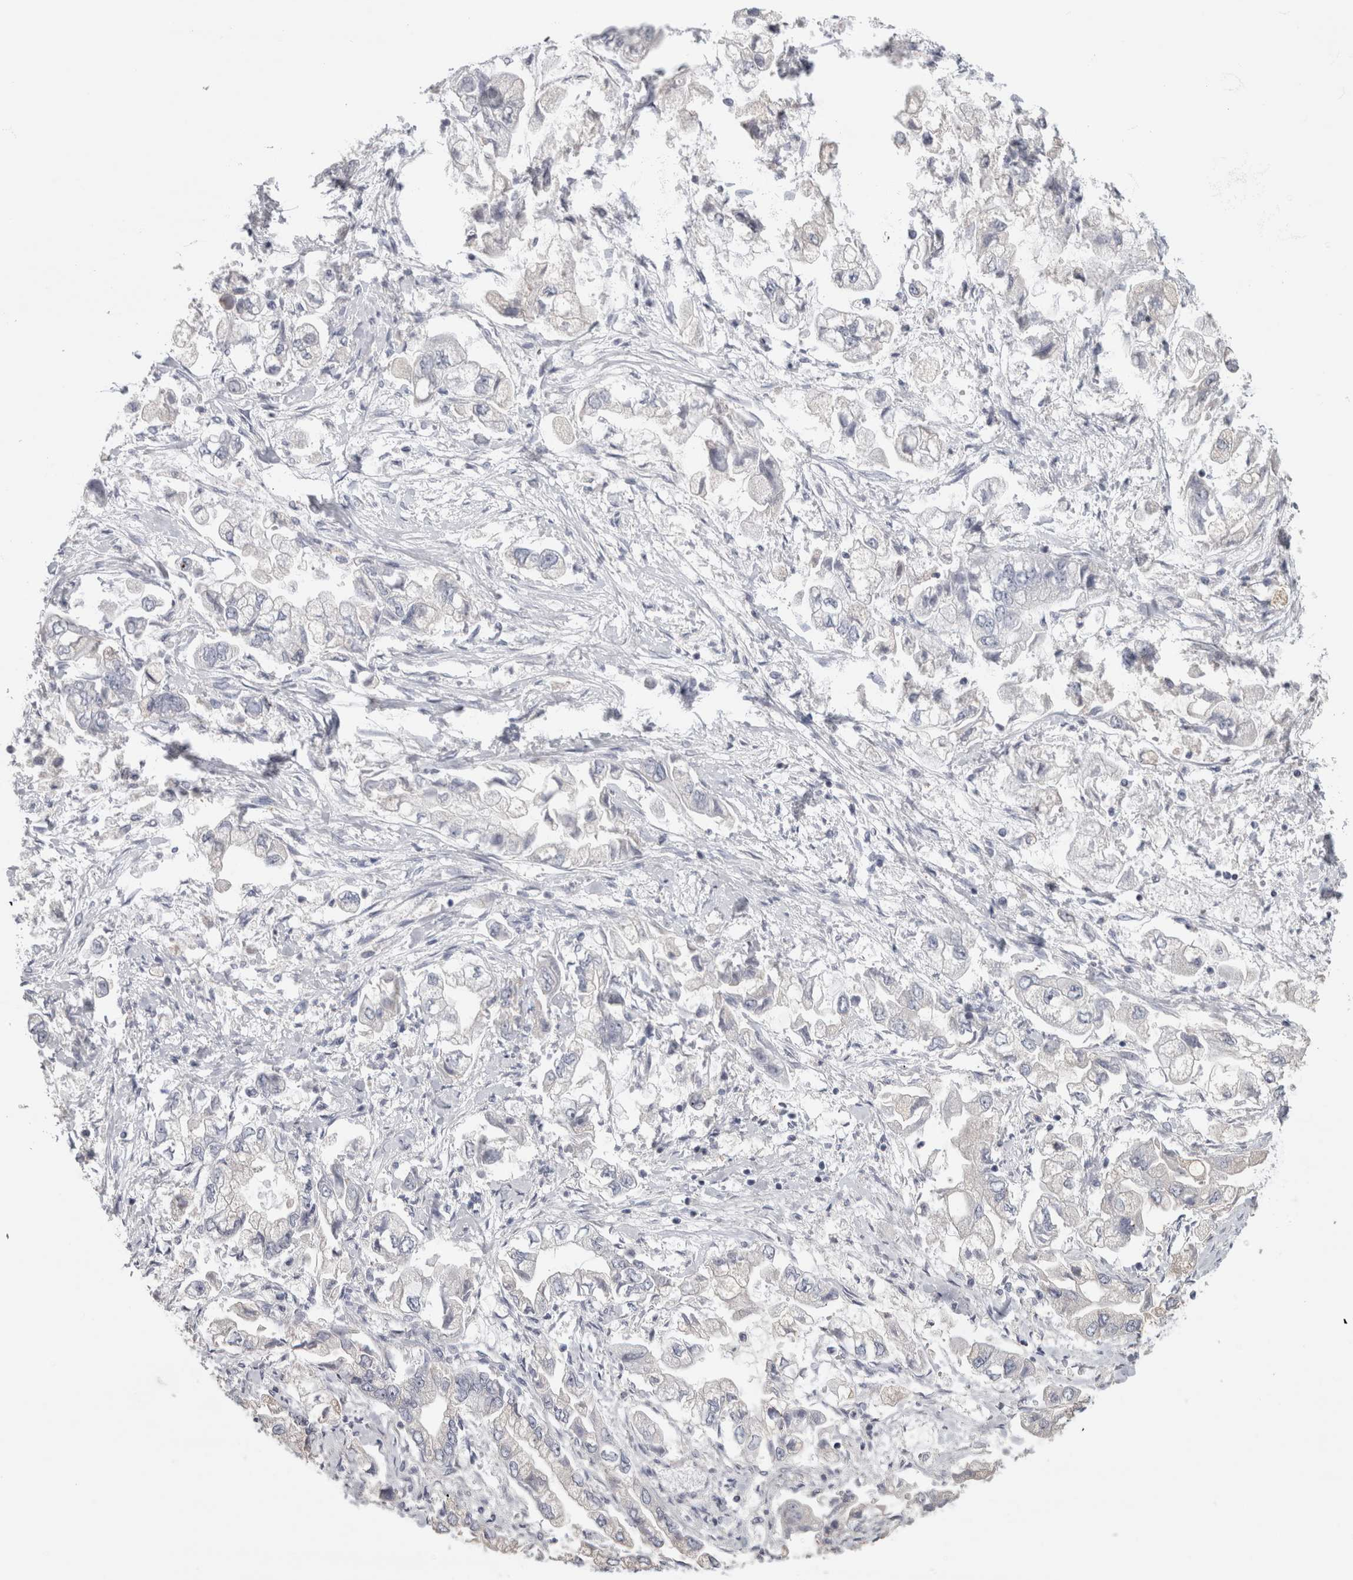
{"staining": {"intensity": "negative", "quantity": "none", "location": "none"}, "tissue": "stomach cancer", "cell_type": "Tumor cells", "image_type": "cancer", "snomed": [{"axis": "morphology", "description": "Normal tissue, NOS"}, {"axis": "morphology", "description": "Adenocarcinoma, NOS"}, {"axis": "topography", "description": "Stomach"}], "caption": "This image is of stomach cancer (adenocarcinoma) stained with immunohistochemistry (IHC) to label a protein in brown with the nuclei are counter-stained blue. There is no staining in tumor cells.", "gene": "IL33", "patient": {"sex": "male", "age": 62}}